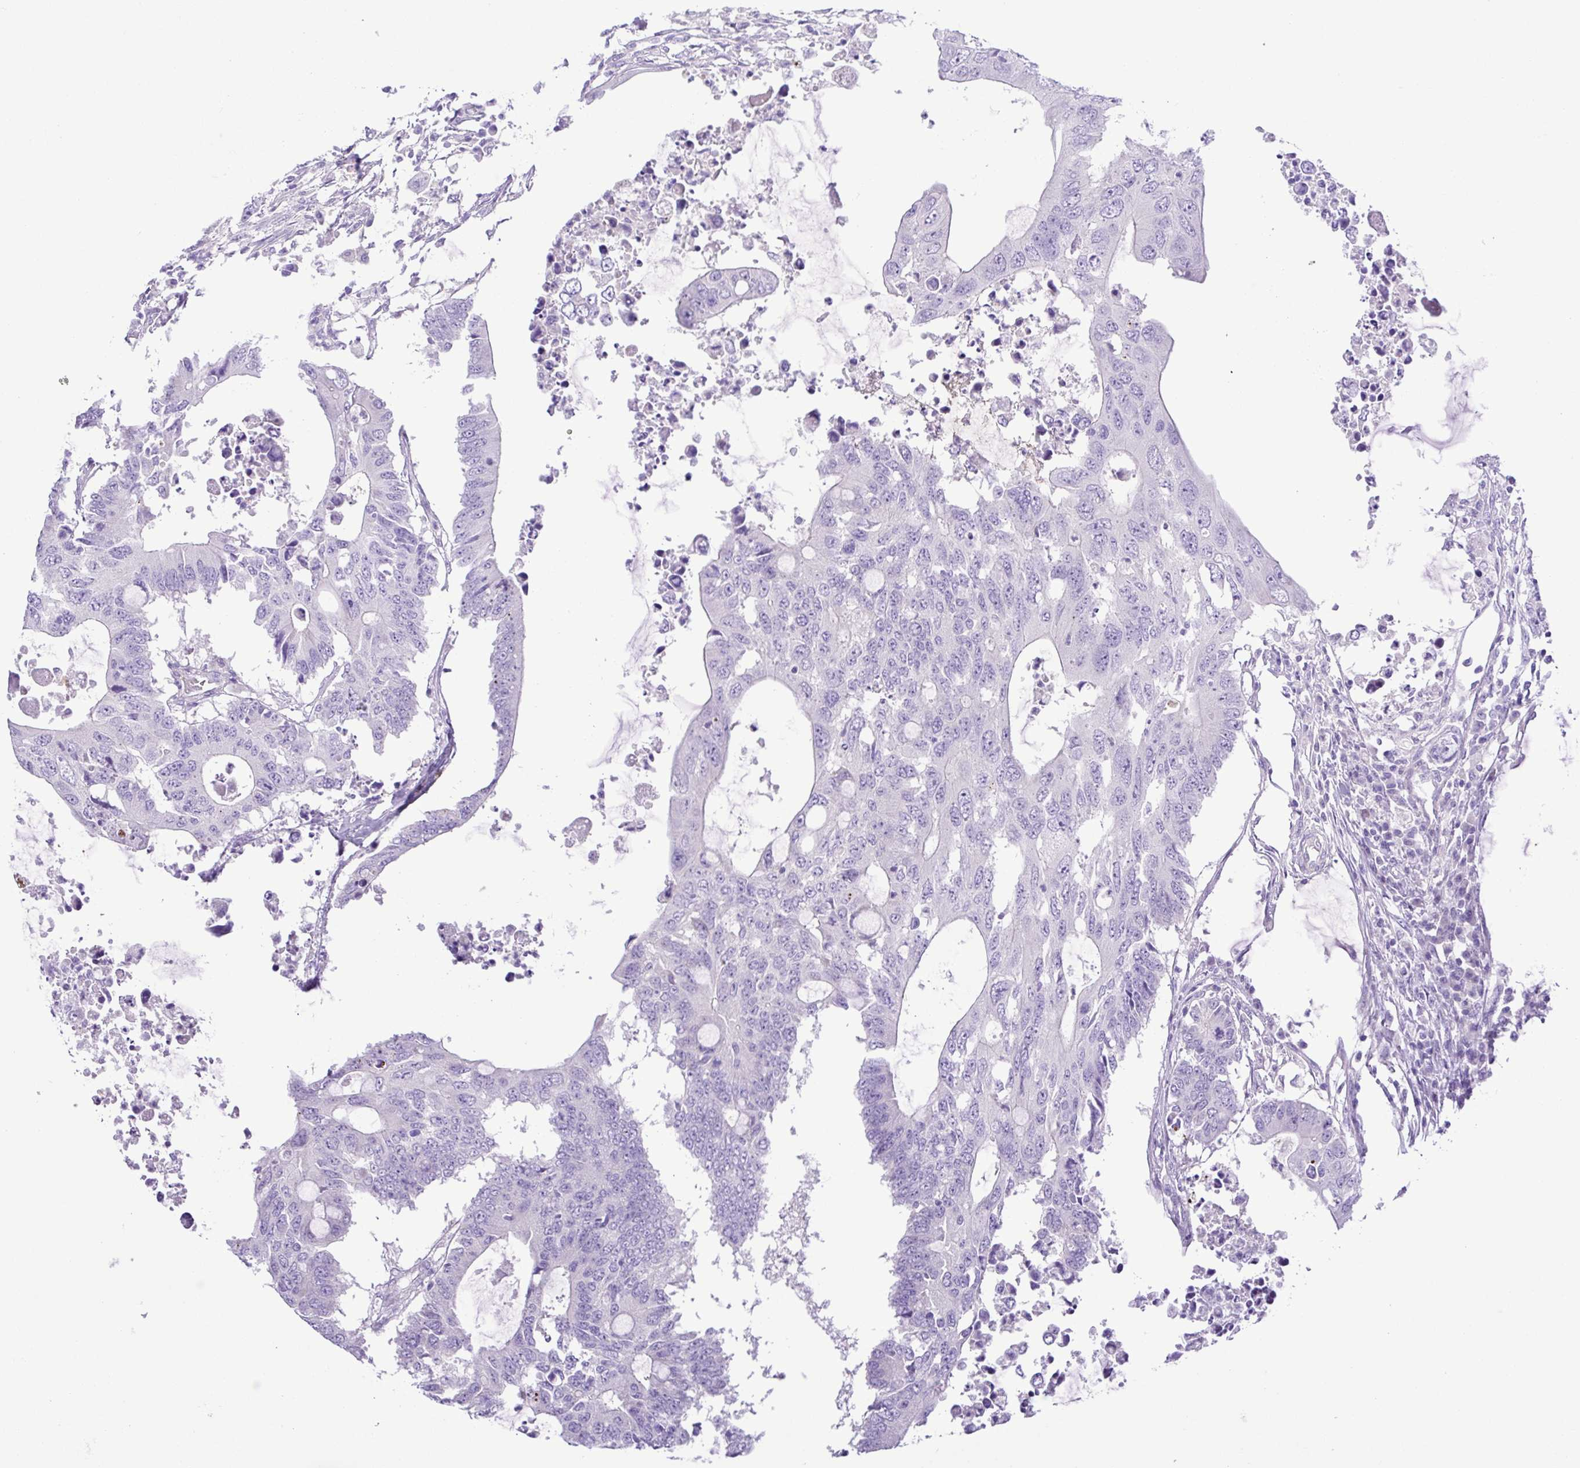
{"staining": {"intensity": "negative", "quantity": "none", "location": "none"}, "tissue": "colorectal cancer", "cell_type": "Tumor cells", "image_type": "cancer", "snomed": [{"axis": "morphology", "description": "Adenocarcinoma, NOS"}, {"axis": "topography", "description": "Colon"}], "caption": "Immunohistochemical staining of colorectal adenocarcinoma exhibits no significant expression in tumor cells.", "gene": "GABBR2", "patient": {"sex": "male", "age": 71}}